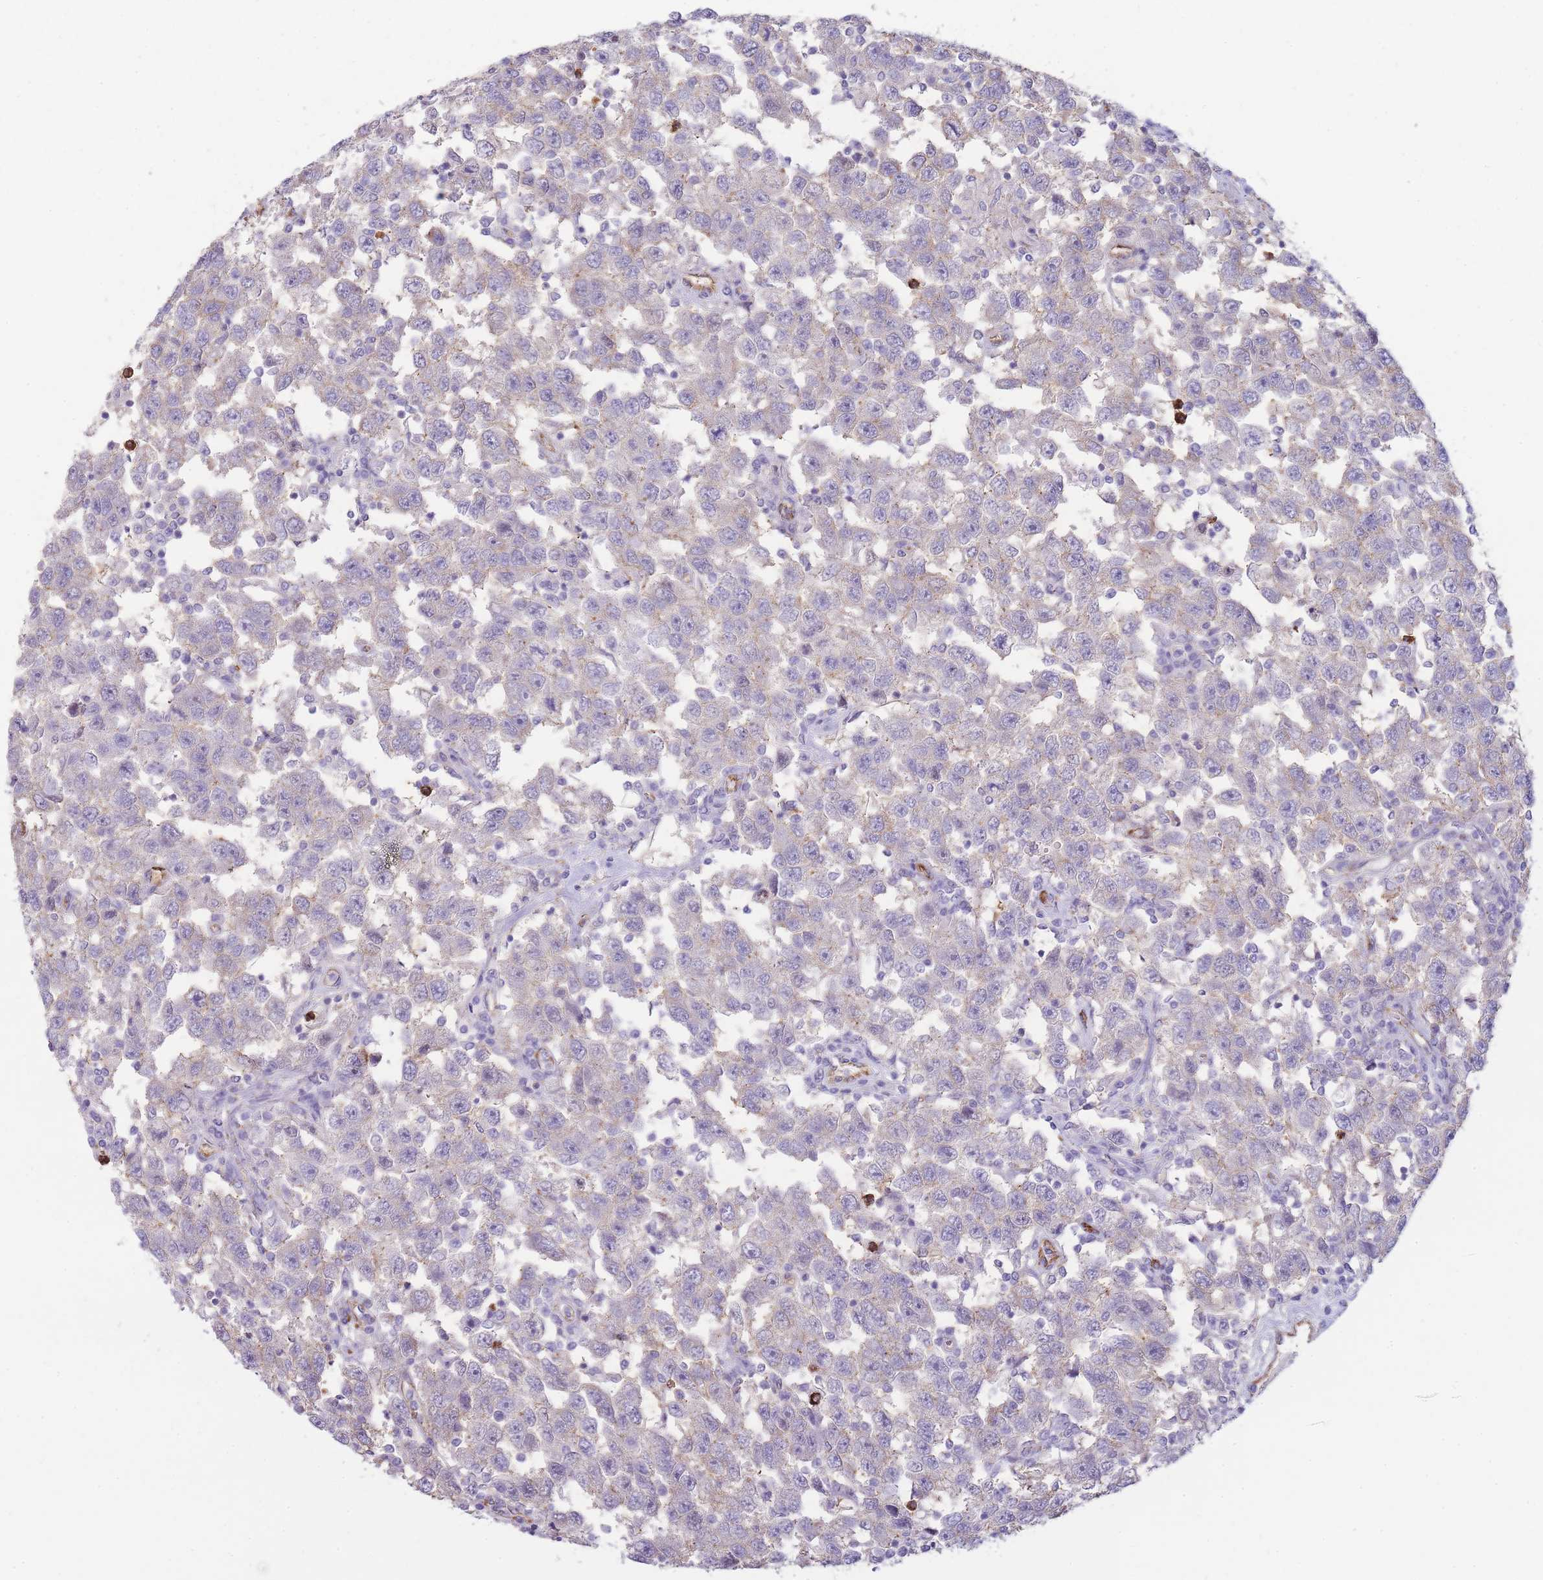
{"staining": {"intensity": "weak", "quantity": "<25%", "location": "cytoplasmic/membranous"}, "tissue": "testis cancer", "cell_type": "Tumor cells", "image_type": "cancer", "snomed": [{"axis": "morphology", "description": "Seminoma, NOS"}, {"axis": "topography", "description": "Testis"}], "caption": "High power microscopy image of an immunohistochemistry (IHC) histopathology image of seminoma (testis), revealing no significant expression in tumor cells.", "gene": "UTP14A", "patient": {"sex": "male", "age": 41}}